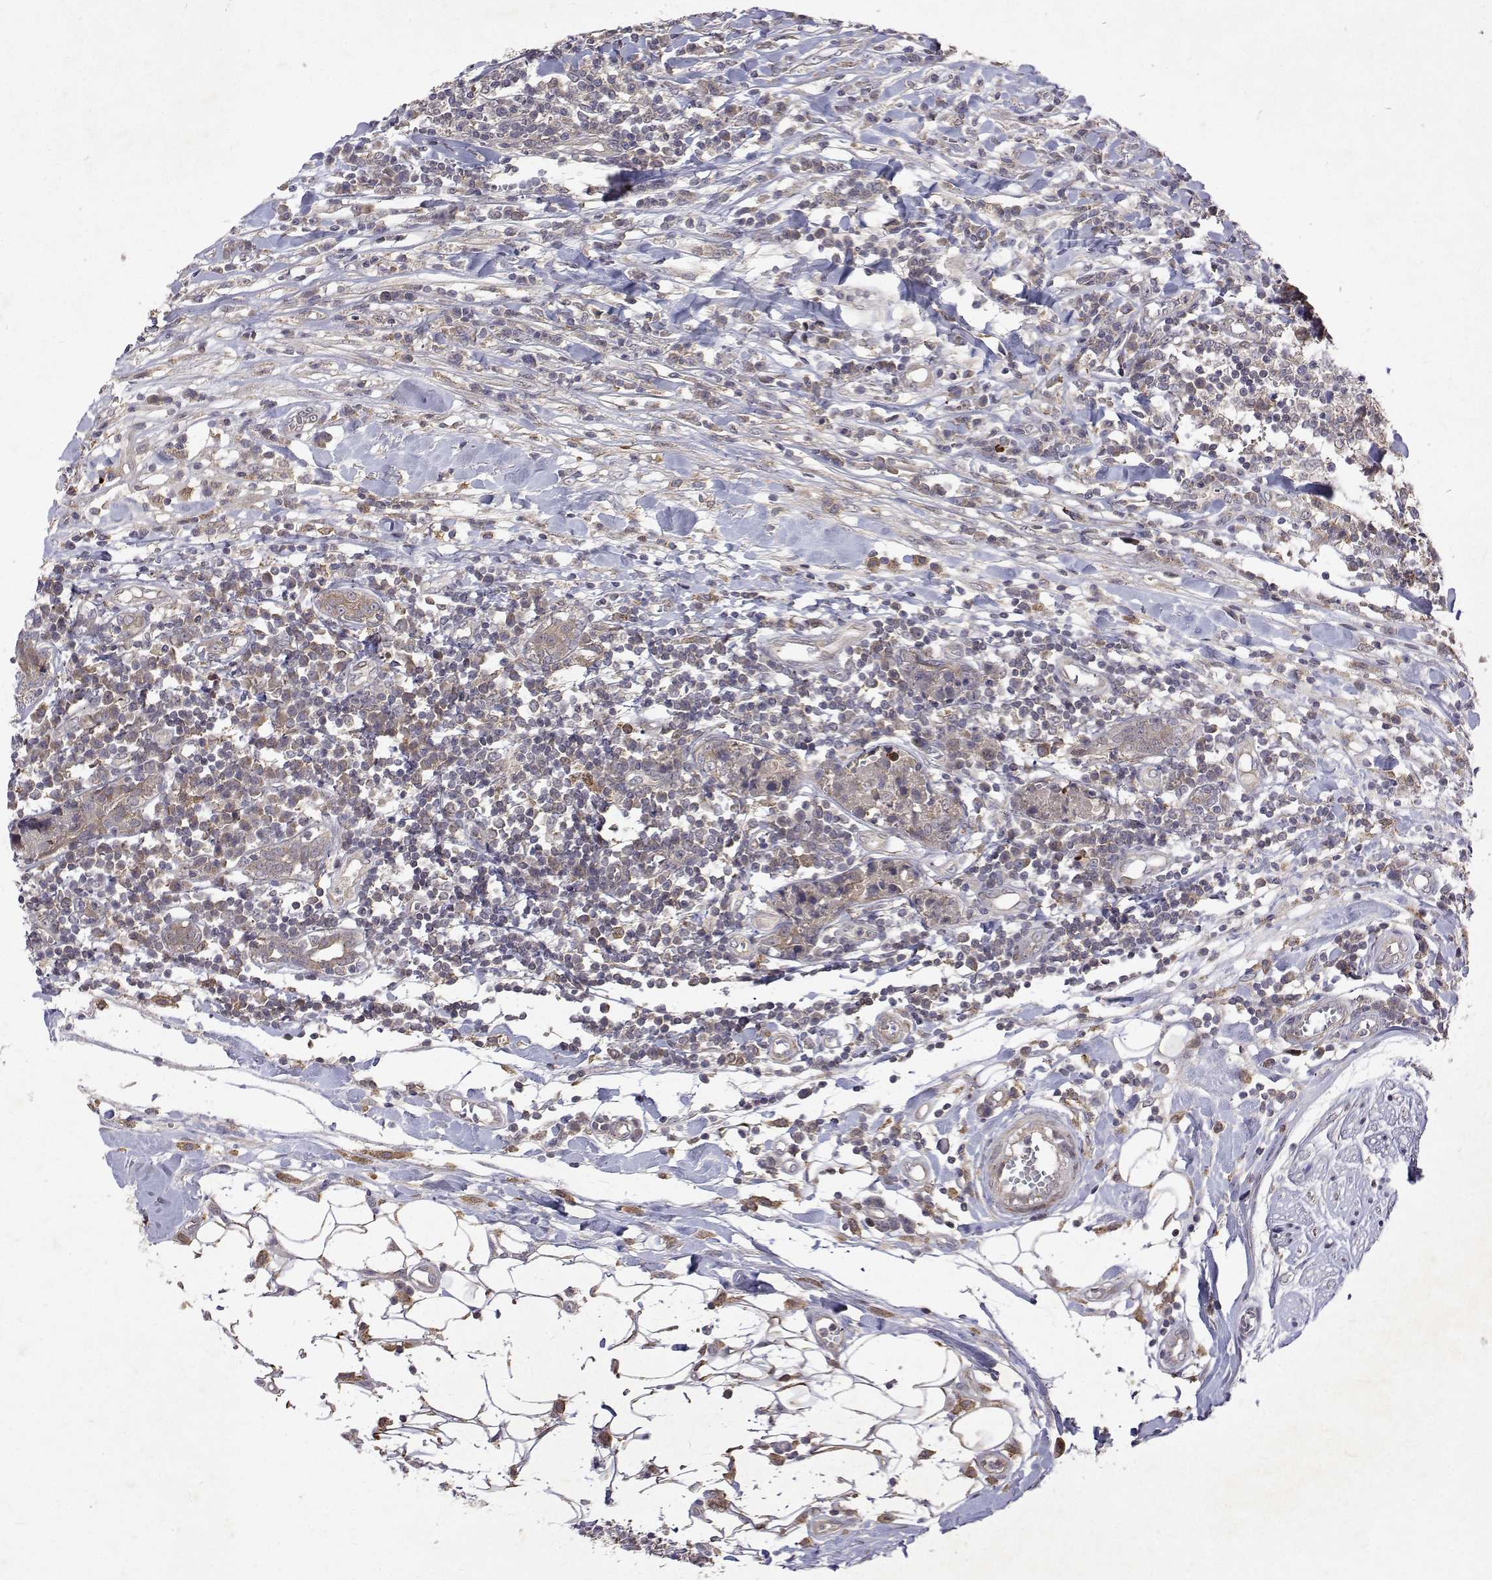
{"staining": {"intensity": "weak", "quantity": "25%-75%", "location": "cytoplasmic/membranous"}, "tissue": "breast cancer", "cell_type": "Tumor cells", "image_type": "cancer", "snomed": [{"axis": "morphology", "description": "Duct carcinoma"}, {"axis": "topography", "description": "Breast"}], "caption": "Breast cancer stained for a protein (brown) demonstrates weak cytoplasmic/membranous positive staining in about 25%-75% of tumor cells.", "gene": "ALKBH8", "patient": {"sex": "female", "age": 30}}